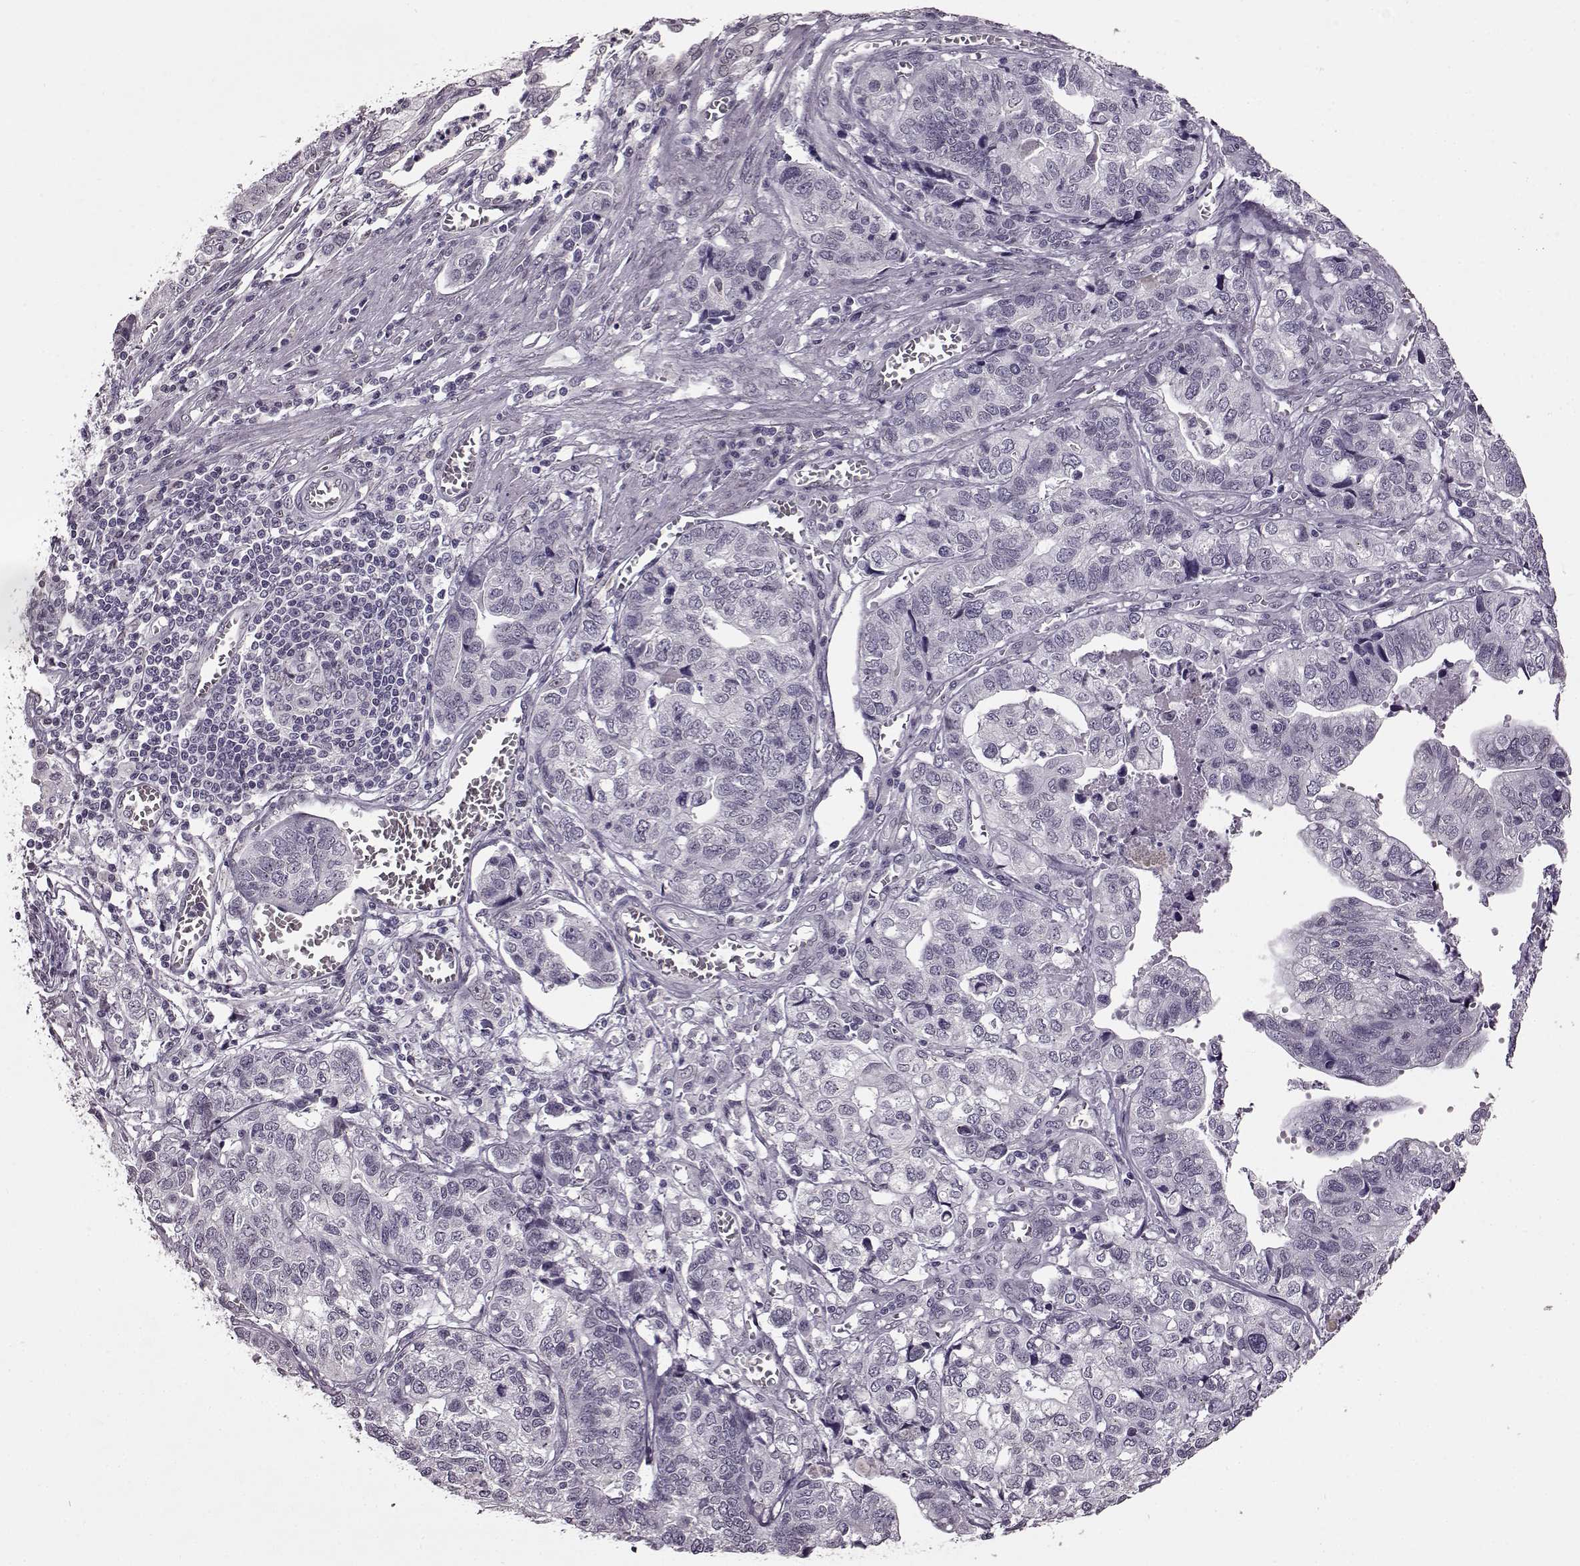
{"staining": {"intensity": "negative", "quantity": "none", "location": "none"}, "tissue": "stomach cancer", "cell_type": "Tumor cells", "image_type": "cancer", "snomed": [{"axis": "morphology", "description": "Adenocarcinoma, NOS"}, {"axis": "topography", "description": "Stomach, upper"}], "caption": "High power microscopy photomicrograph of an immunohistochemistry micrograph of stomach cancer (adenocarcinoma), revealing no significant staining in tumor cells.", "gene": "STX1B", "patient": {"sex": "female", "age": 67}}